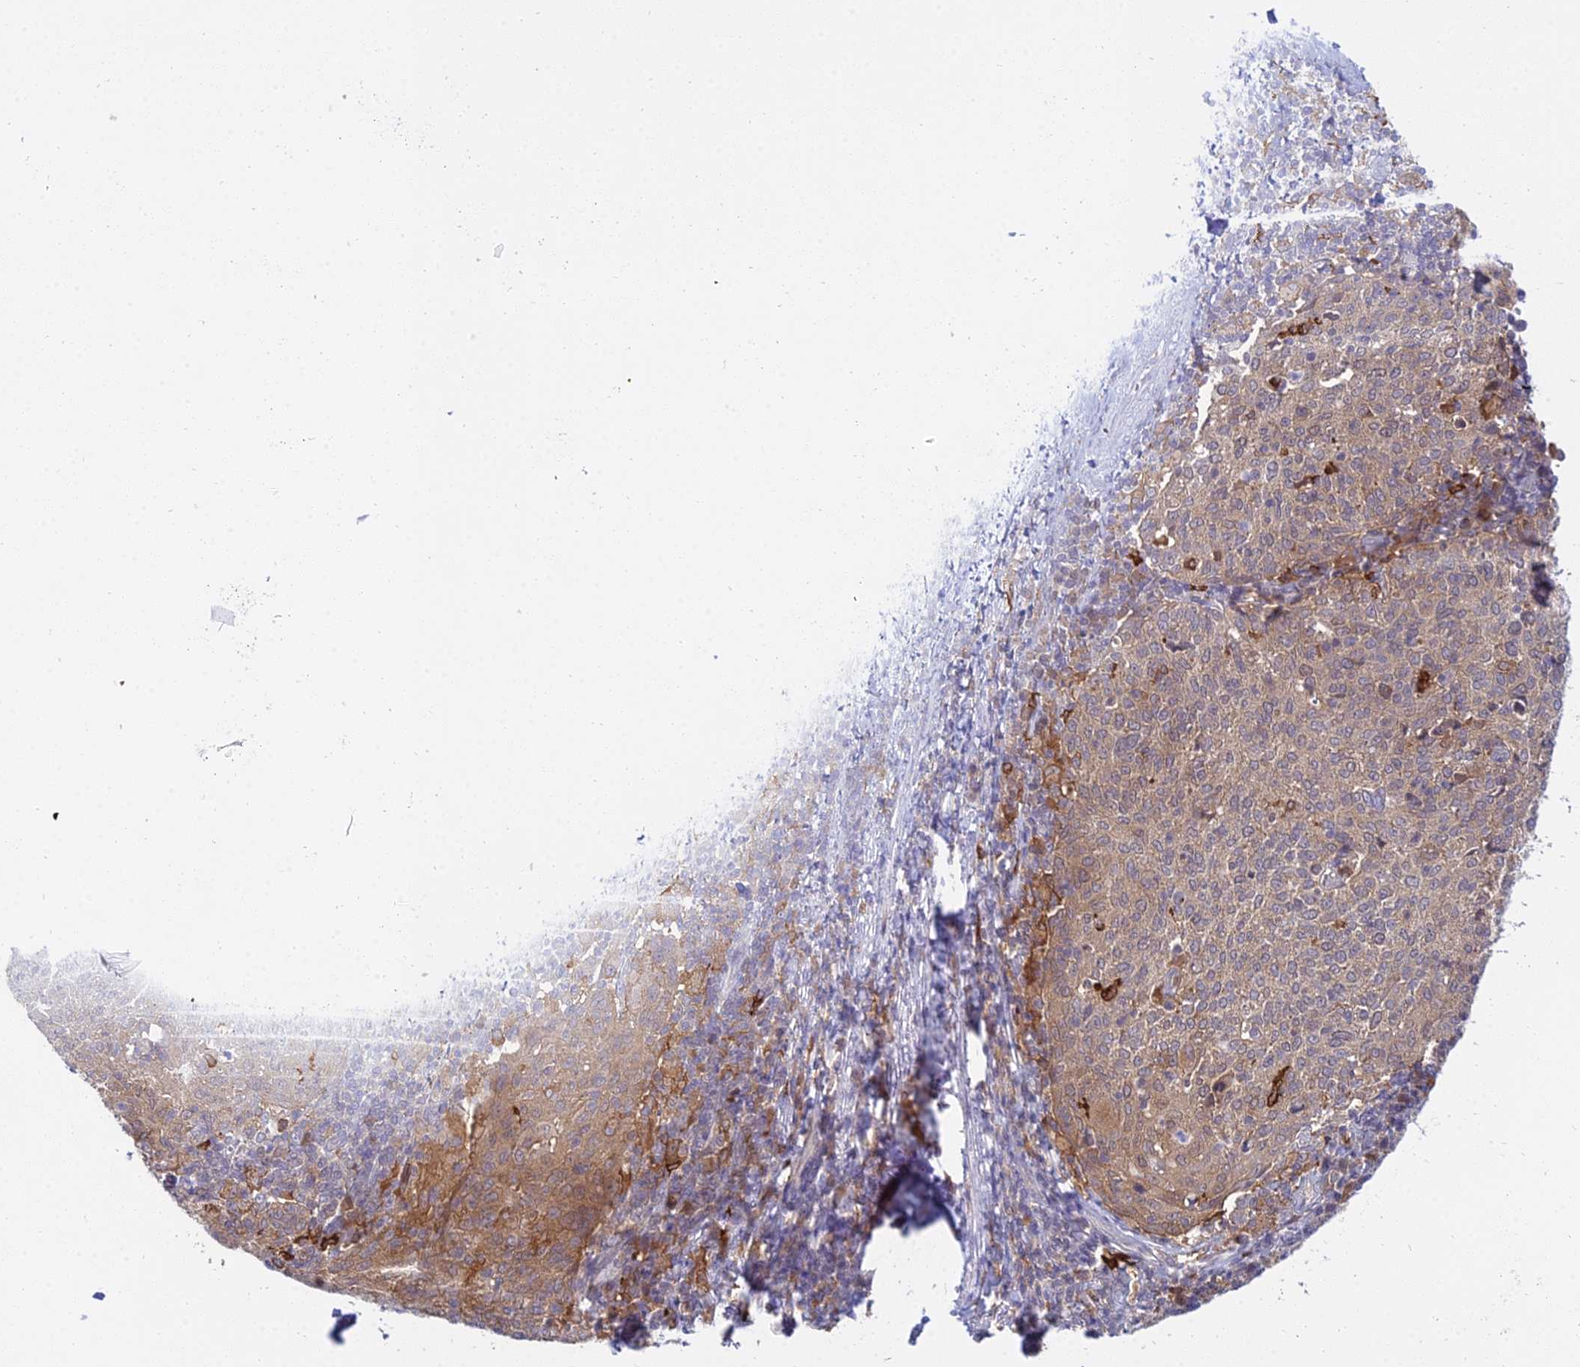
{"staining": {"intensity": "moderate", "quantity": ">75%", "location": "cytoplasmic/membranous"}, "tissue": "cervical cancer", "cell_type": "Tumor cells", "image_type": "cancer", "snomed": [{"axis": "morphology", "description": "Squamous cell carcinoma, NOS"}, {"axis": "topography", "description": "Cervix"}], "caption": "Cervical cancer stained with a brown dye demonstrates moderate cytoplasmic/membranous positive expression in approximately >75% of tumor cells.", "gene": "UBE2G1", "patient": {"sex": "female", "age": 52}}